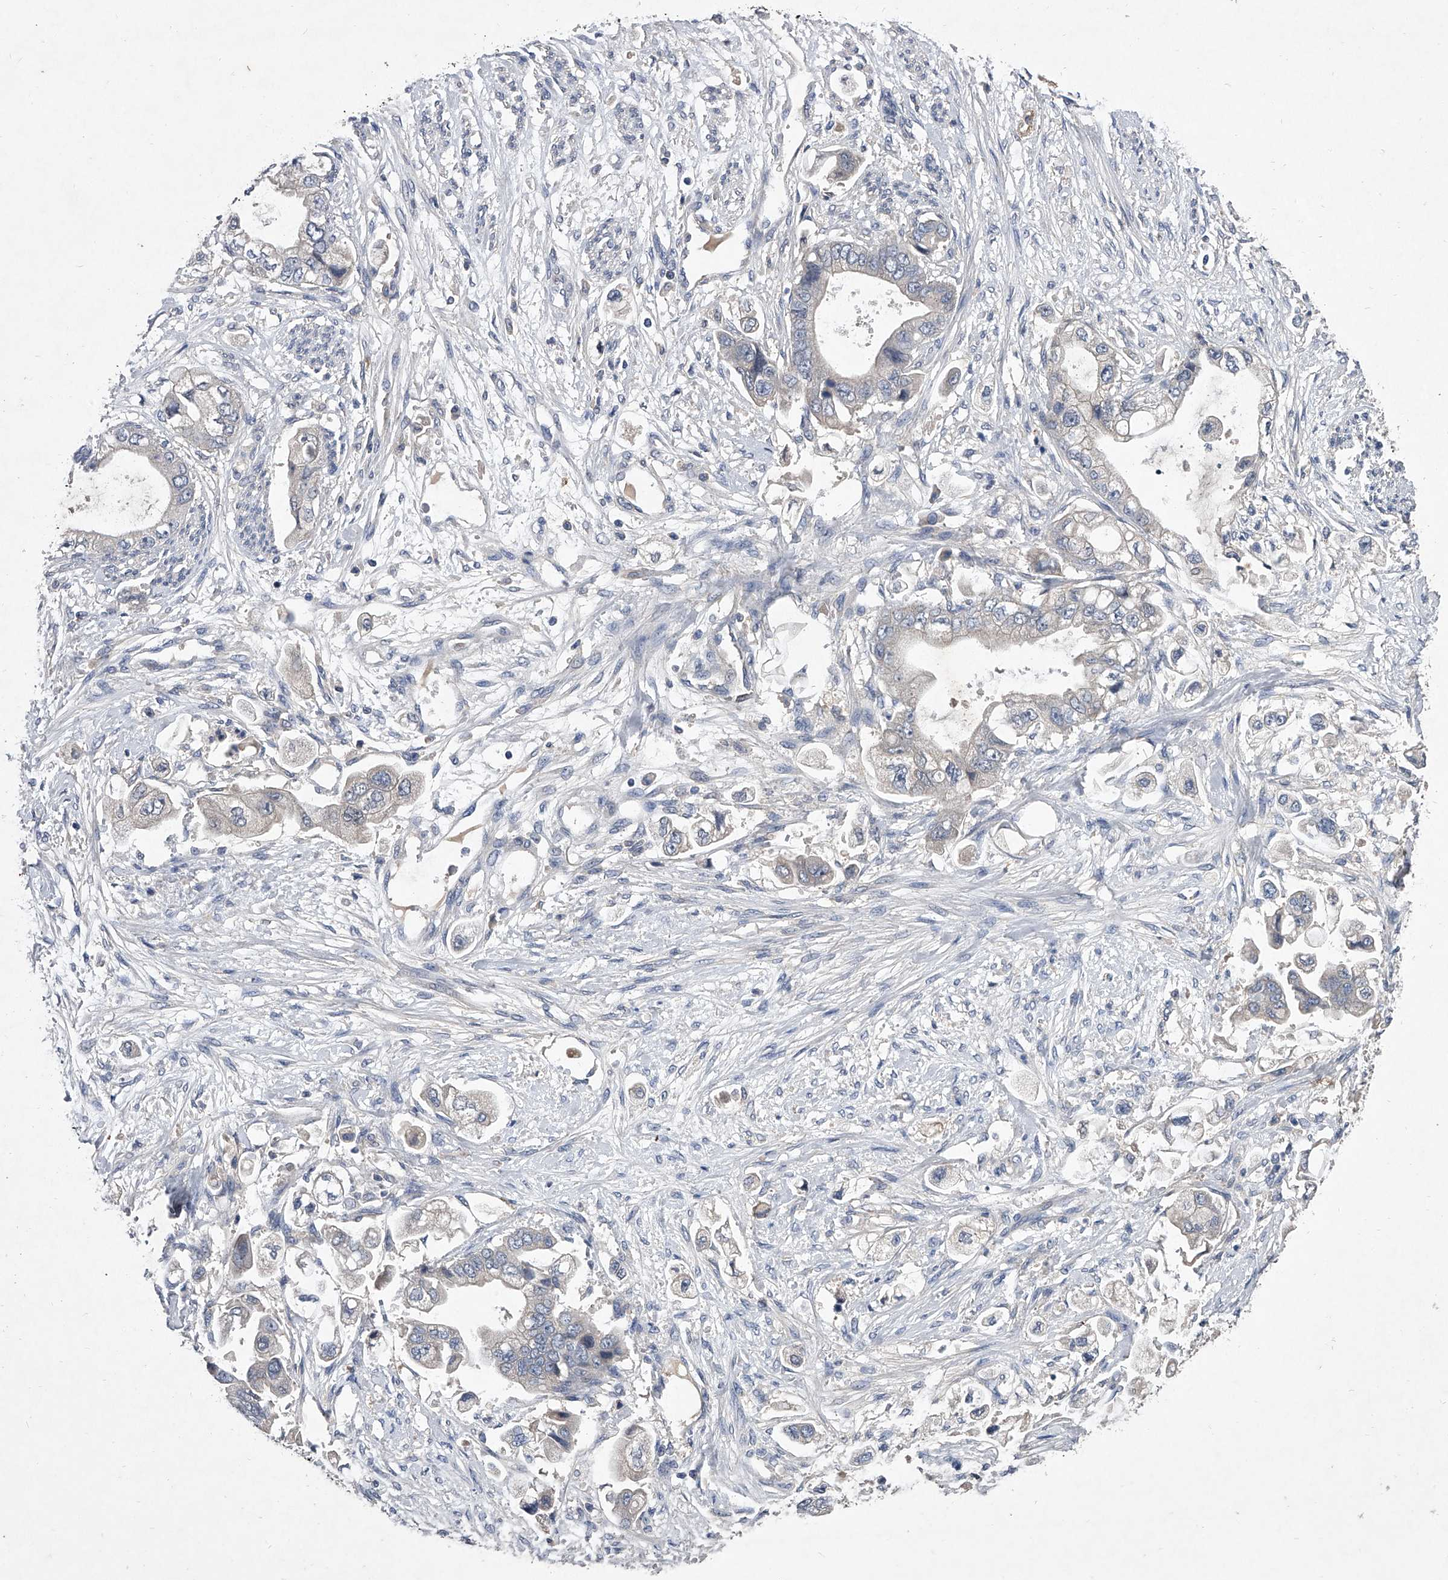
{"staining": {"intensity": "negative", "quantity": "none", "location": "none"}, "tissue": "stomach cancer", "cell_type": "Tumor cells", "image_type": "cancer", "snomed": [{"axis": "morphology", "description": "Adenocarcinoma, NOS"}, {"axis": "topography", "description": "Stomach"}], "caption": "A micrograph of human stomach cancer is negative for staining in tumor cells.", "gene": "C5", "patient": {"sex": "male", "age": 62}}